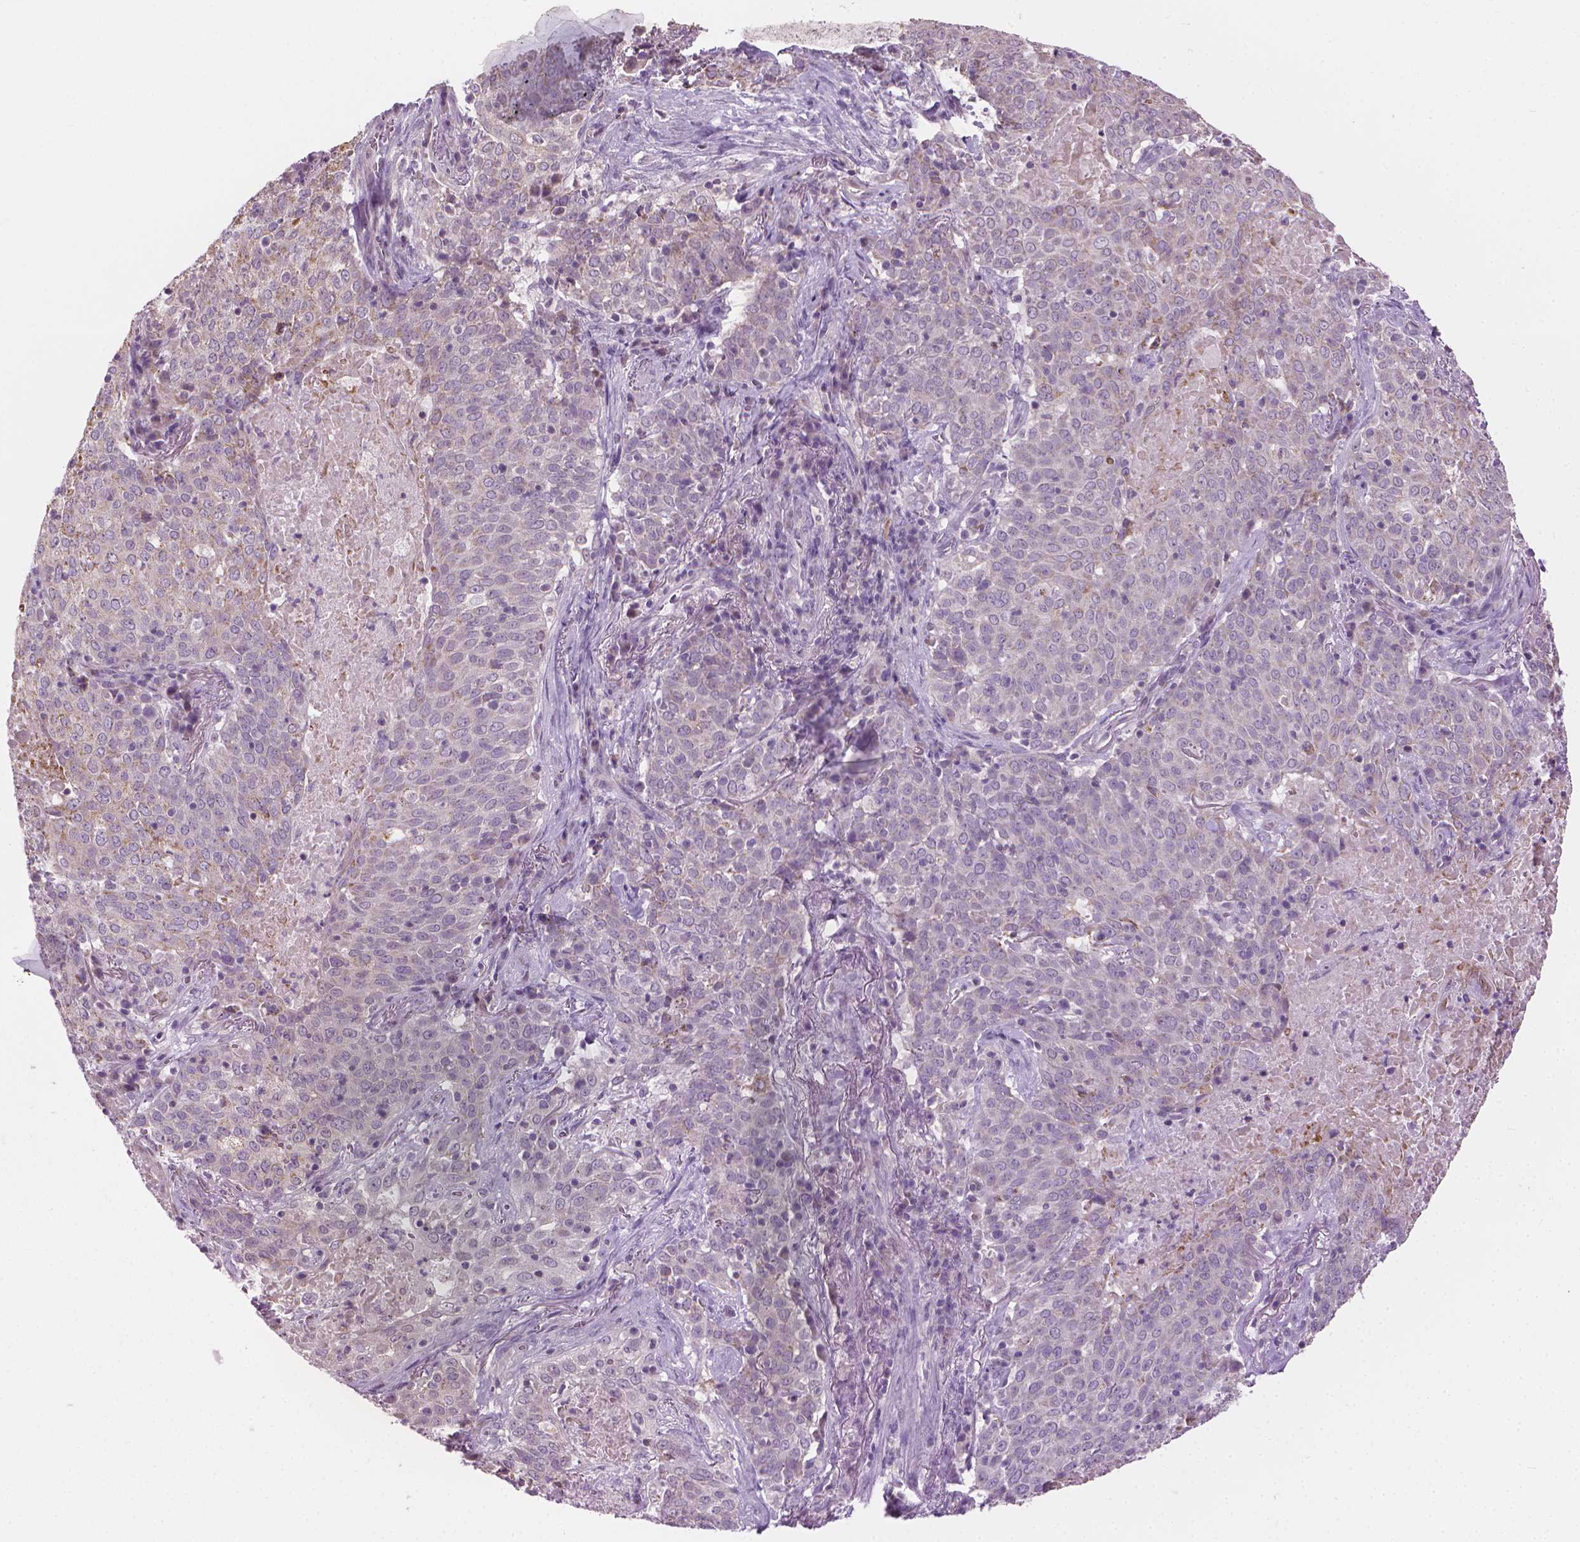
{"staining": {"intensity": "negative", "quantity": "none", "location": "none"}, "tissue": "lung cancer", "cell_type": "Tumor cells", "image_type": "cancer", "snomed": [{"axis": "morphology", "description": "Squamous cell carcinoma, NOS"}, {"axis": "topography", "description": "Lung"}], "caption": "This is a image of immunohistochemistry staining of squamous cell carcinoma (lung), which shows no expression in tumor cells. (IHC, brightfield microscopy, high magnification).", "gene": "CFAP126", "patient": {"sex": "male", "age": 82}}